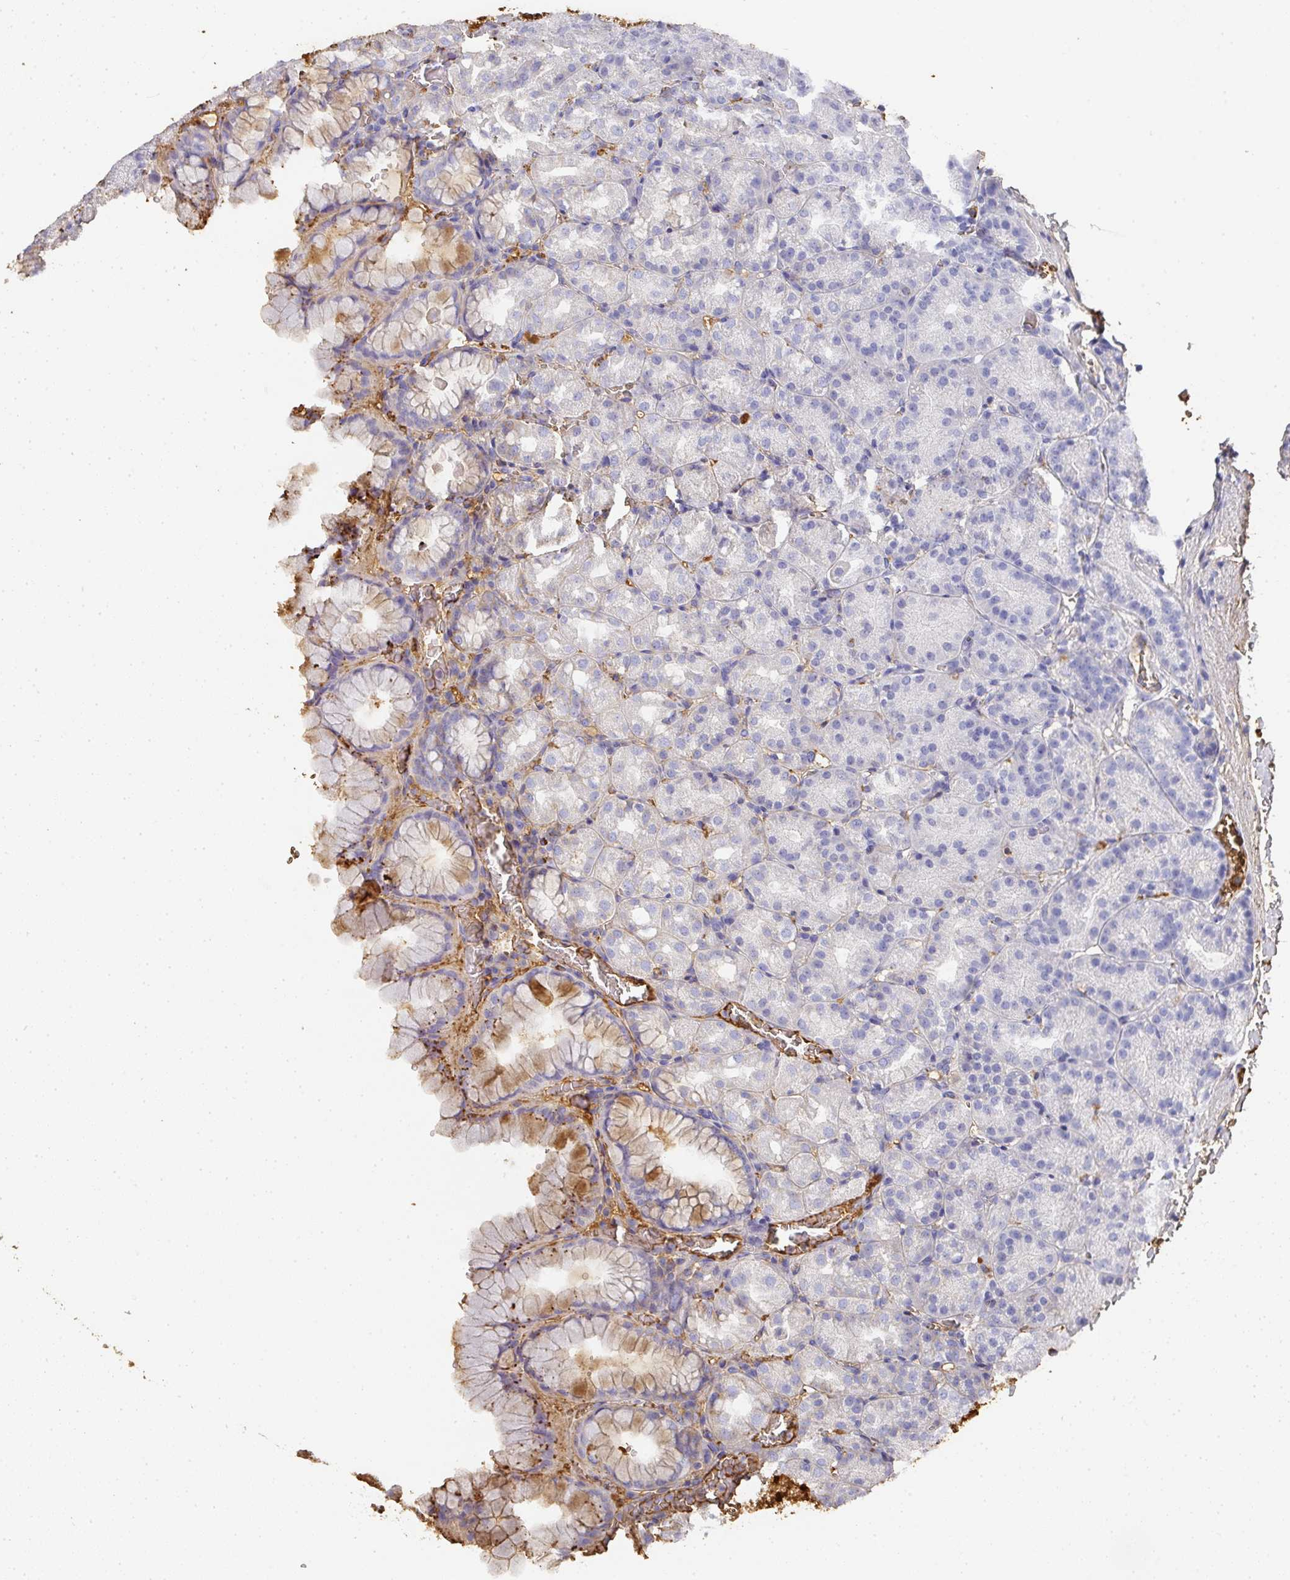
{"staining": {"intensity": "moderate", "quantity": "<25%", "location": "cytoplasmic/membranous"}, "tissue": "stomach", "cell_type": "Glandular cells", "image_type": "normal", "snomed": [{"axis": "morphology", "description": "Normal tissue, NOS"}, {"axis": "topography", "description": "Stomach, upper"}], "caption": "Benign stomach reveals moderate cytoplasmic/membranous positivity in about <25% of glandular cells (Stains: DAB in brown, nuclei in blue, Microscopy: brightfield microscopy at high magnification)..", "gene": "ALB", "patient": {"sex": "female", "age": 81}}